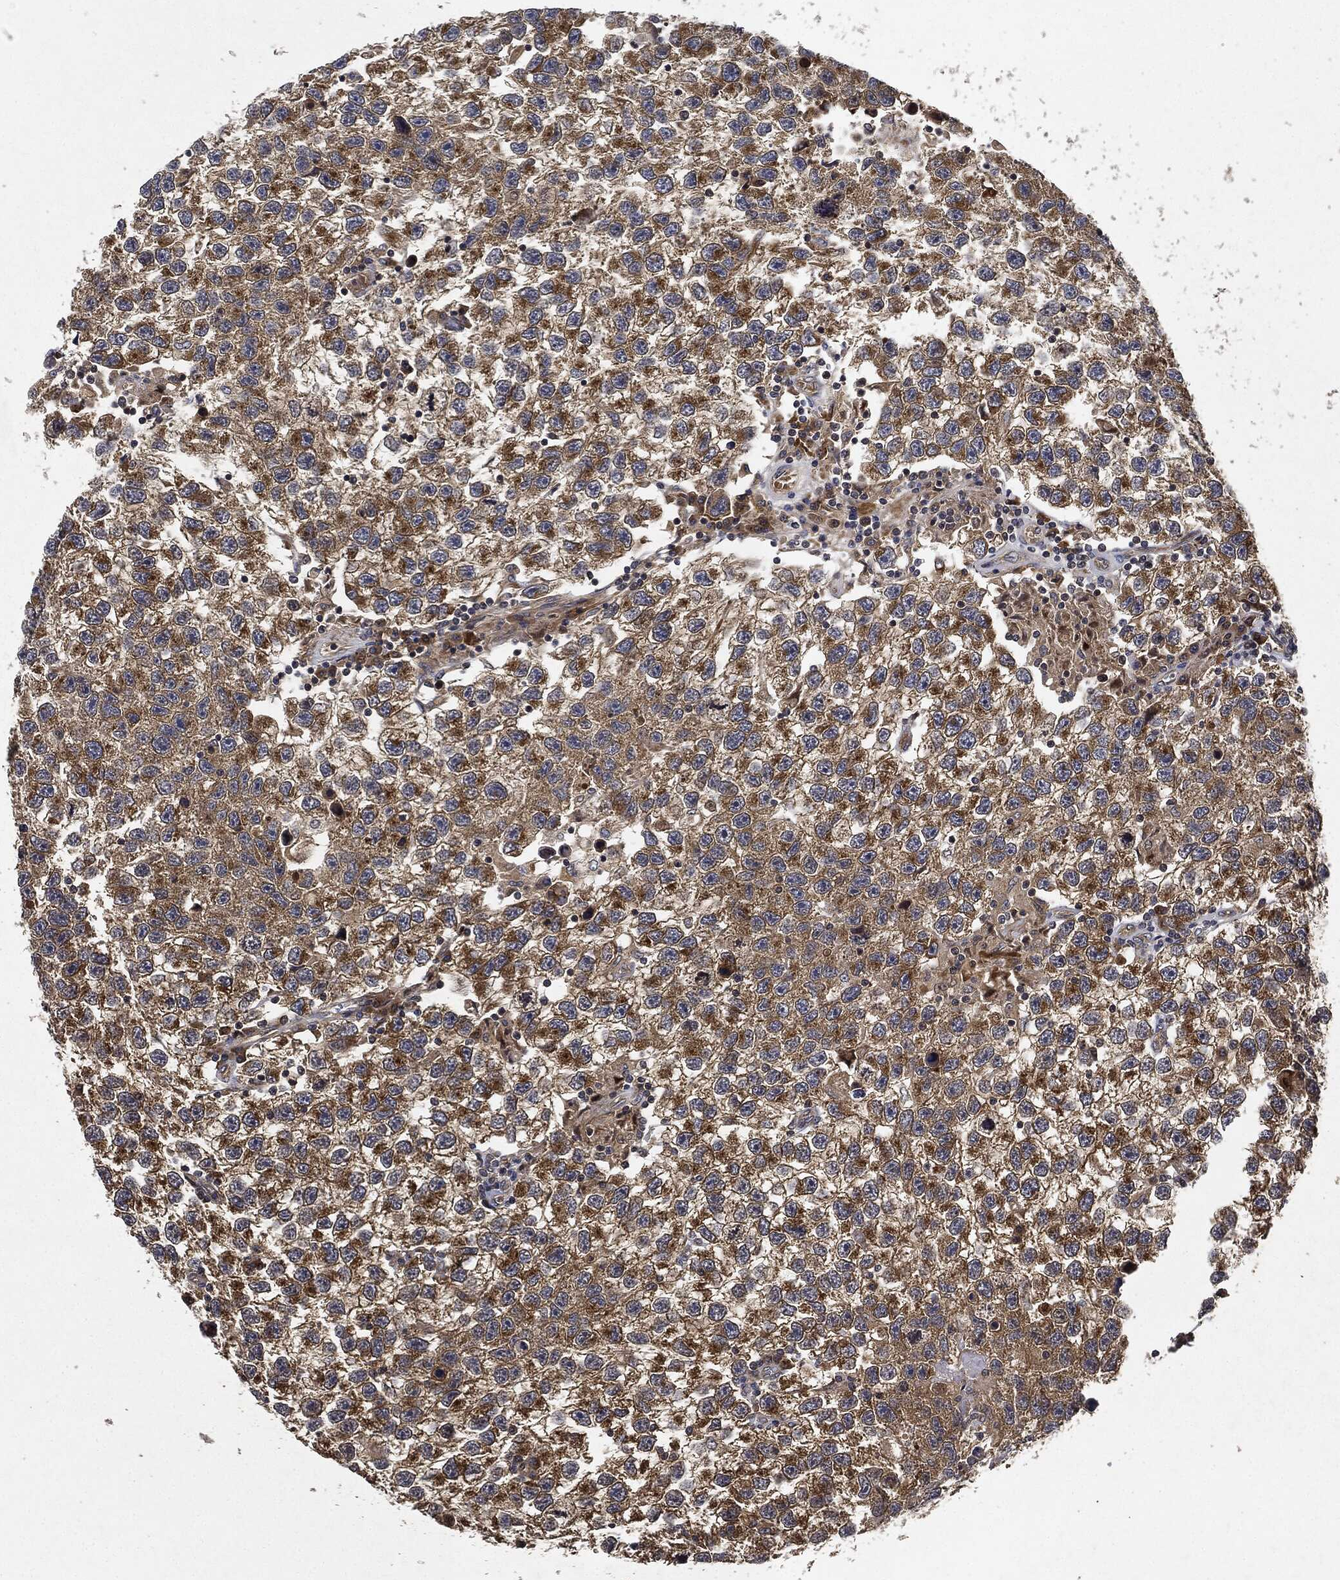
{"staining": {"intensity": "moderate", "quantity": ">75%", "location": "cytoplasmic/membranous"}, "tissue": "testis cancer", "cell_type": "Tumor cells", "image_type": "cancer", "snomed": [{"axis": "morphology", "description": "Seminoma, NOS"}, {"axis": "topography", "description": "Testis"}], "caption": "Tumor cells reveal medium levels of moderate cytoplasmic/membranous expression in about >75% of cells in human testis seminoma.", "gene": "MLST8", "patient": {"sex": "male", "age": 26}}